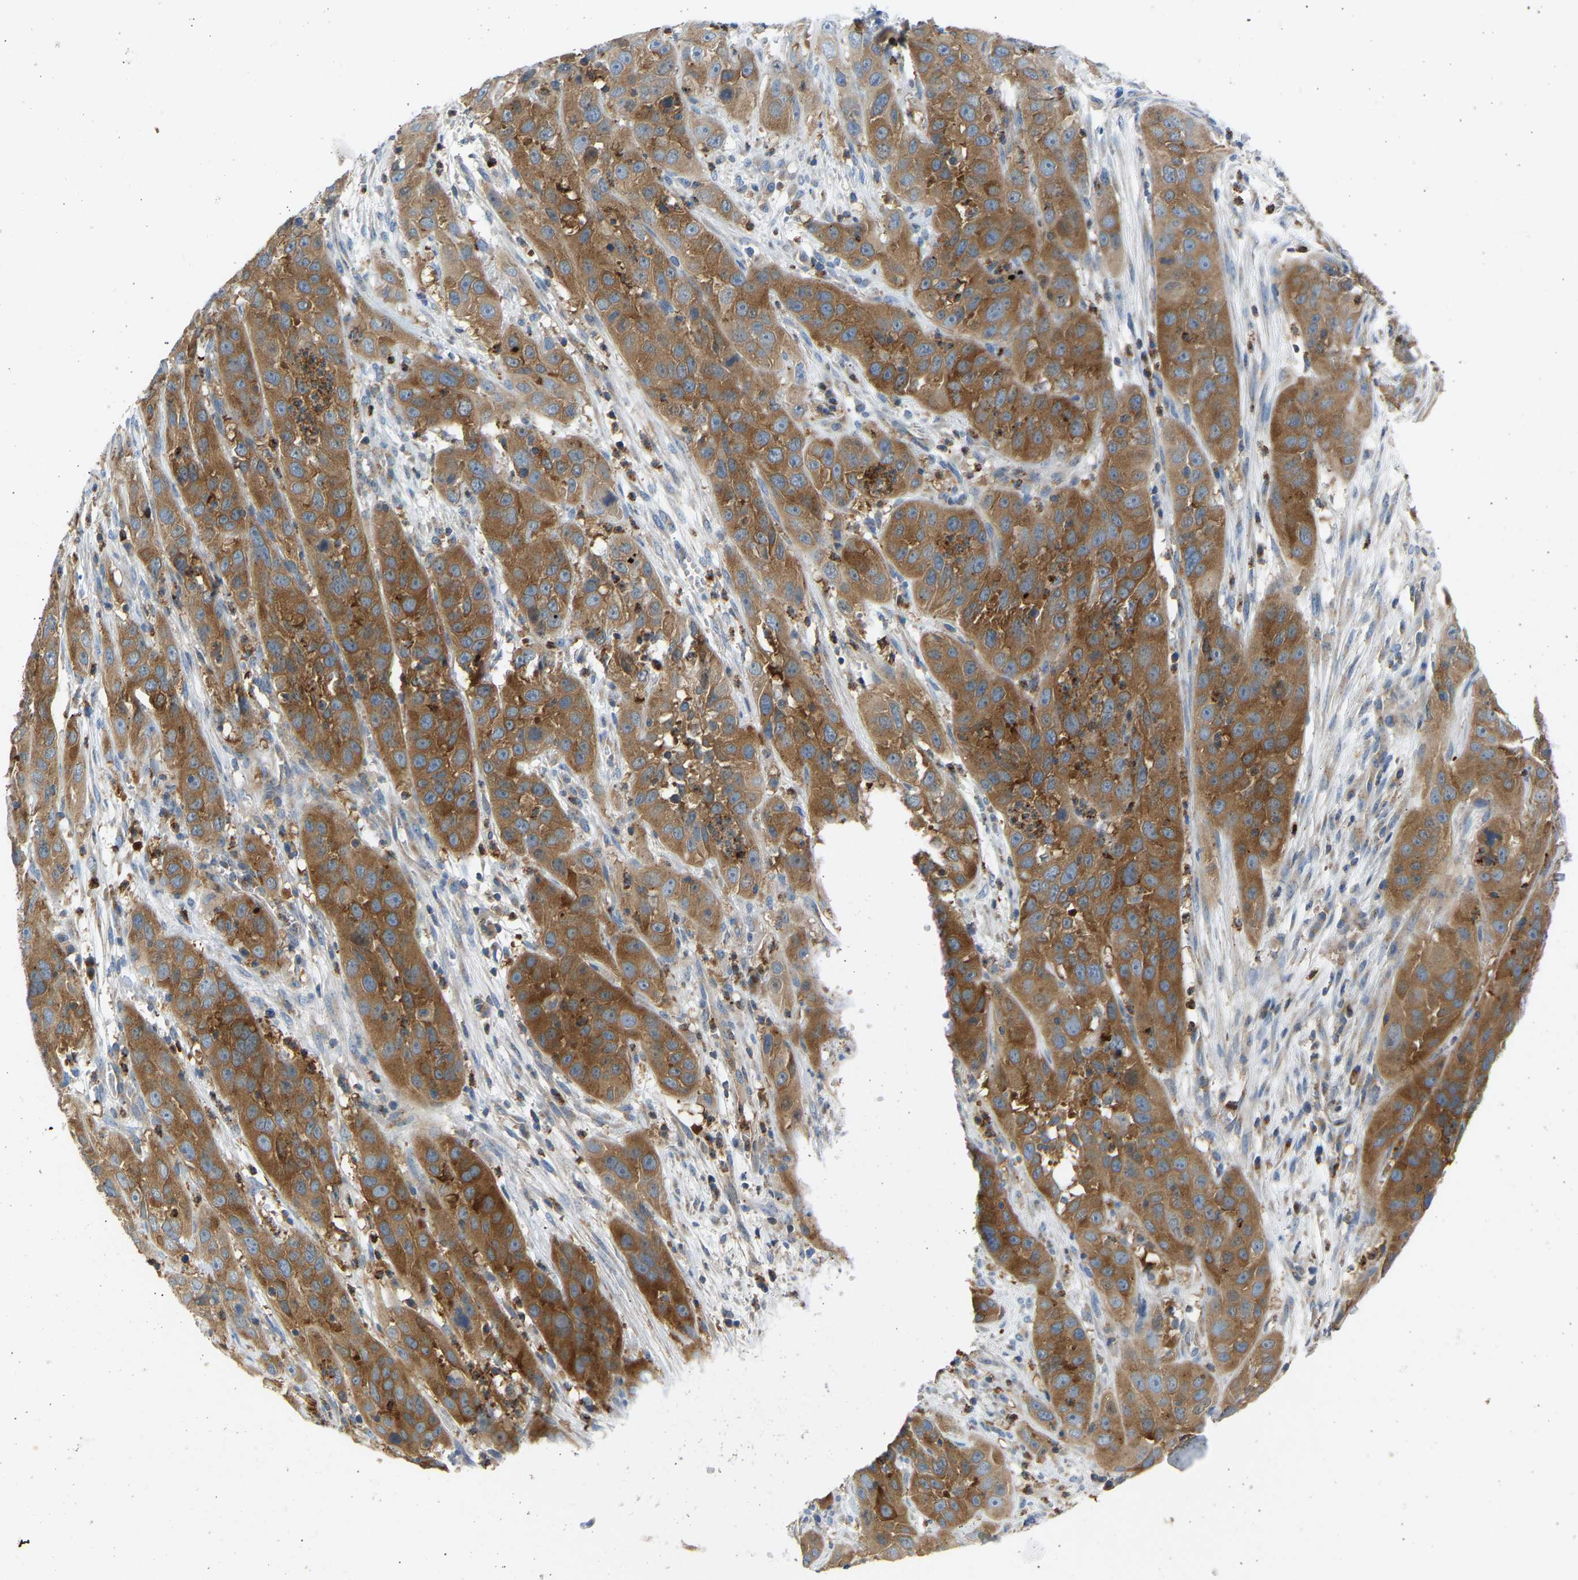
{"staining": {"intensity": "strong", "quantity": ">75%", "location": "cytoplasmic/membranous"}, "tissue": "cervical cancer", "cell_type": "Tumor cells", "image_type": "cancer", "snomed": [{"axis": "morphology", "description": "Squamous cell carcinoma, NOS"}, {"axis": "topography", "description": "Cervix"}], "caption": "A high-resolution image shows immunohistochemistry (IHC) staining of cervical cancer (squamous cell carcinoma), which shows strong cytoplasmic/membranous expression in about >75% of tumor cells. The staining is performed using DAB brown chromogen to label protein expression. The nuclei are counter-stained blue using hematoxylin.", "gene": "TRIM50", "patient": {"sex": "female", "age": 32}}